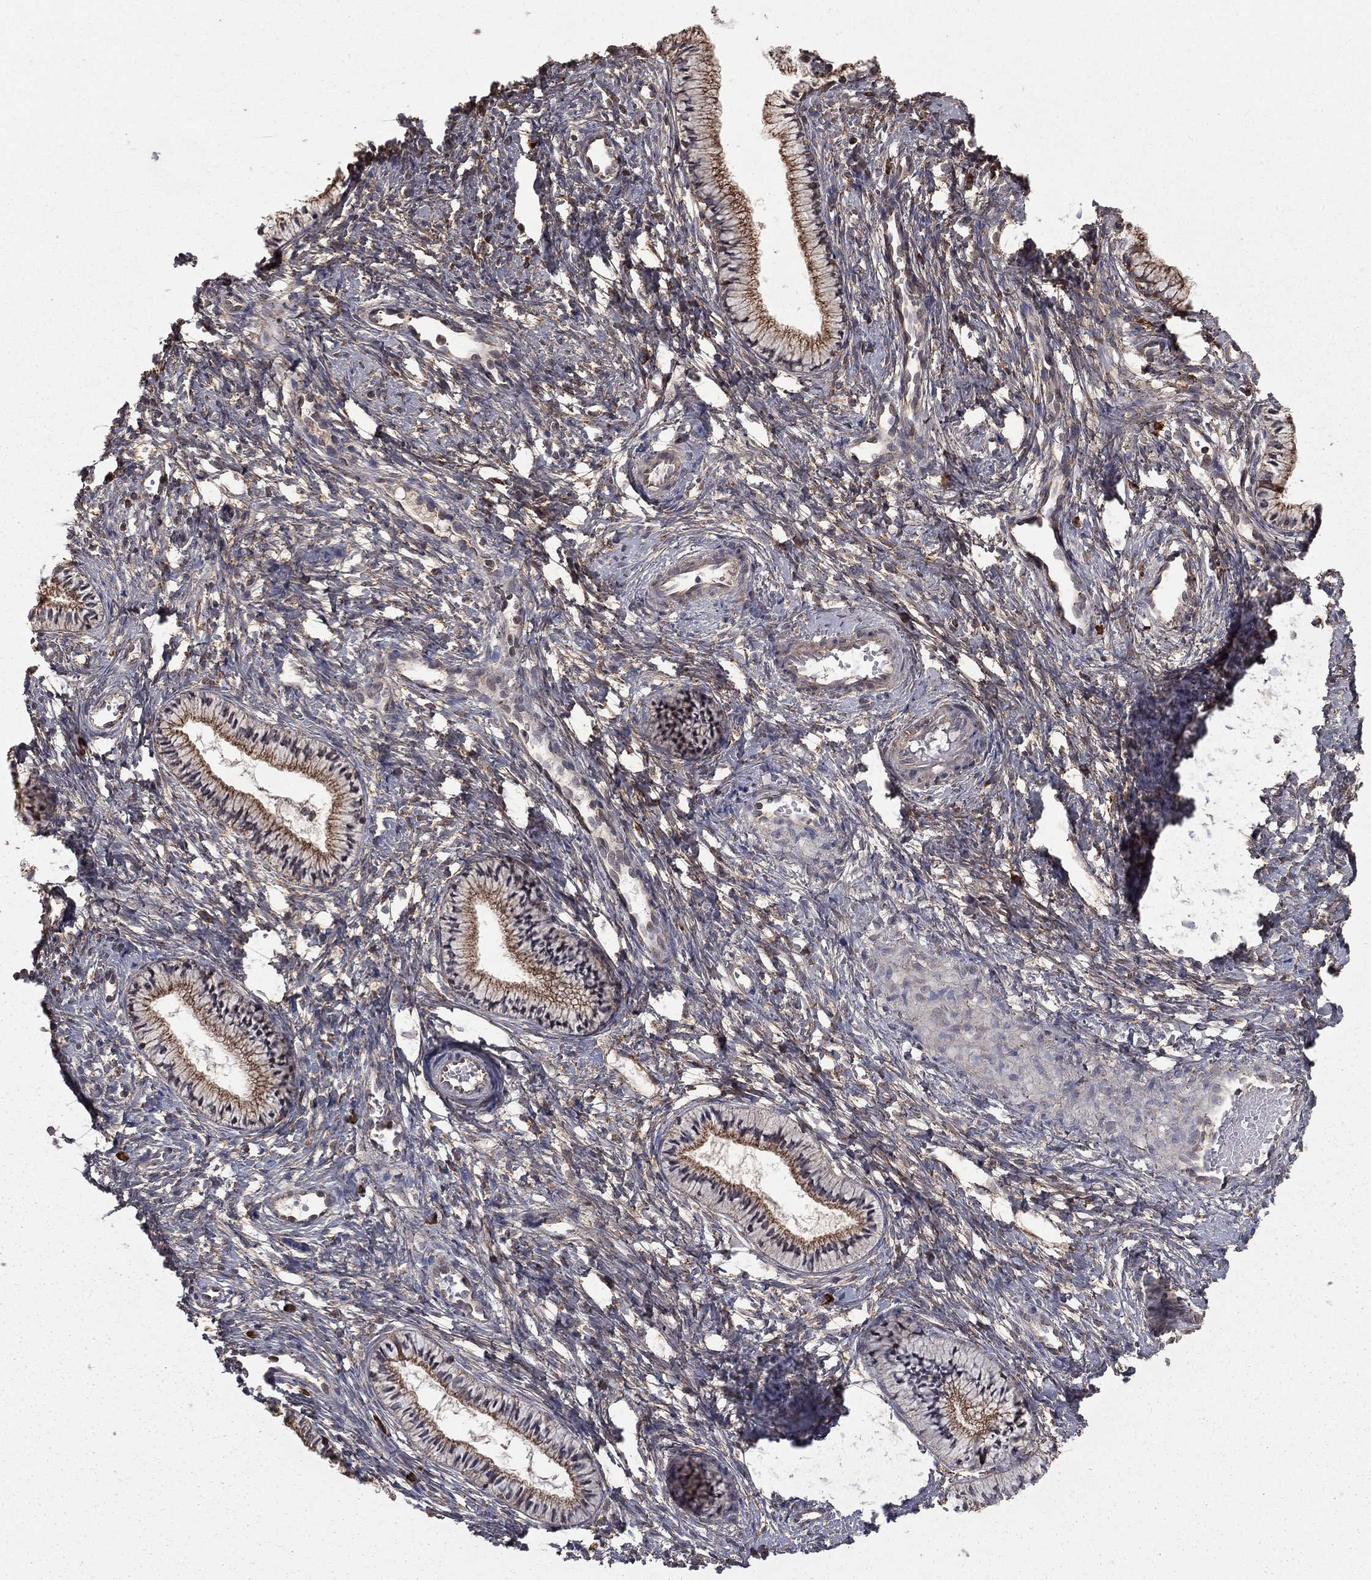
{"staining": {"intensity": "moderate", "quantity": "<25%", "location": "cytoplasmic/membranous"}, "tissue": "cervix", "cell_type": "Glandular cells", "image_type": "normal", "snomed": [{"axis": "morphology", "description": "Normal tissue, NOS"}, {"axis": "topography", "description": "Cervix"}], "caption": "Cervix stained with DAB (3,3'-diaminobenzidine) immunohistochemistry (IHC) displays low levels of moderate cytoplasmic/membranous expression in about <25% of glandular cells.", "gene": "OLFML1", "patient": {"sex": "female", "age": 39}}